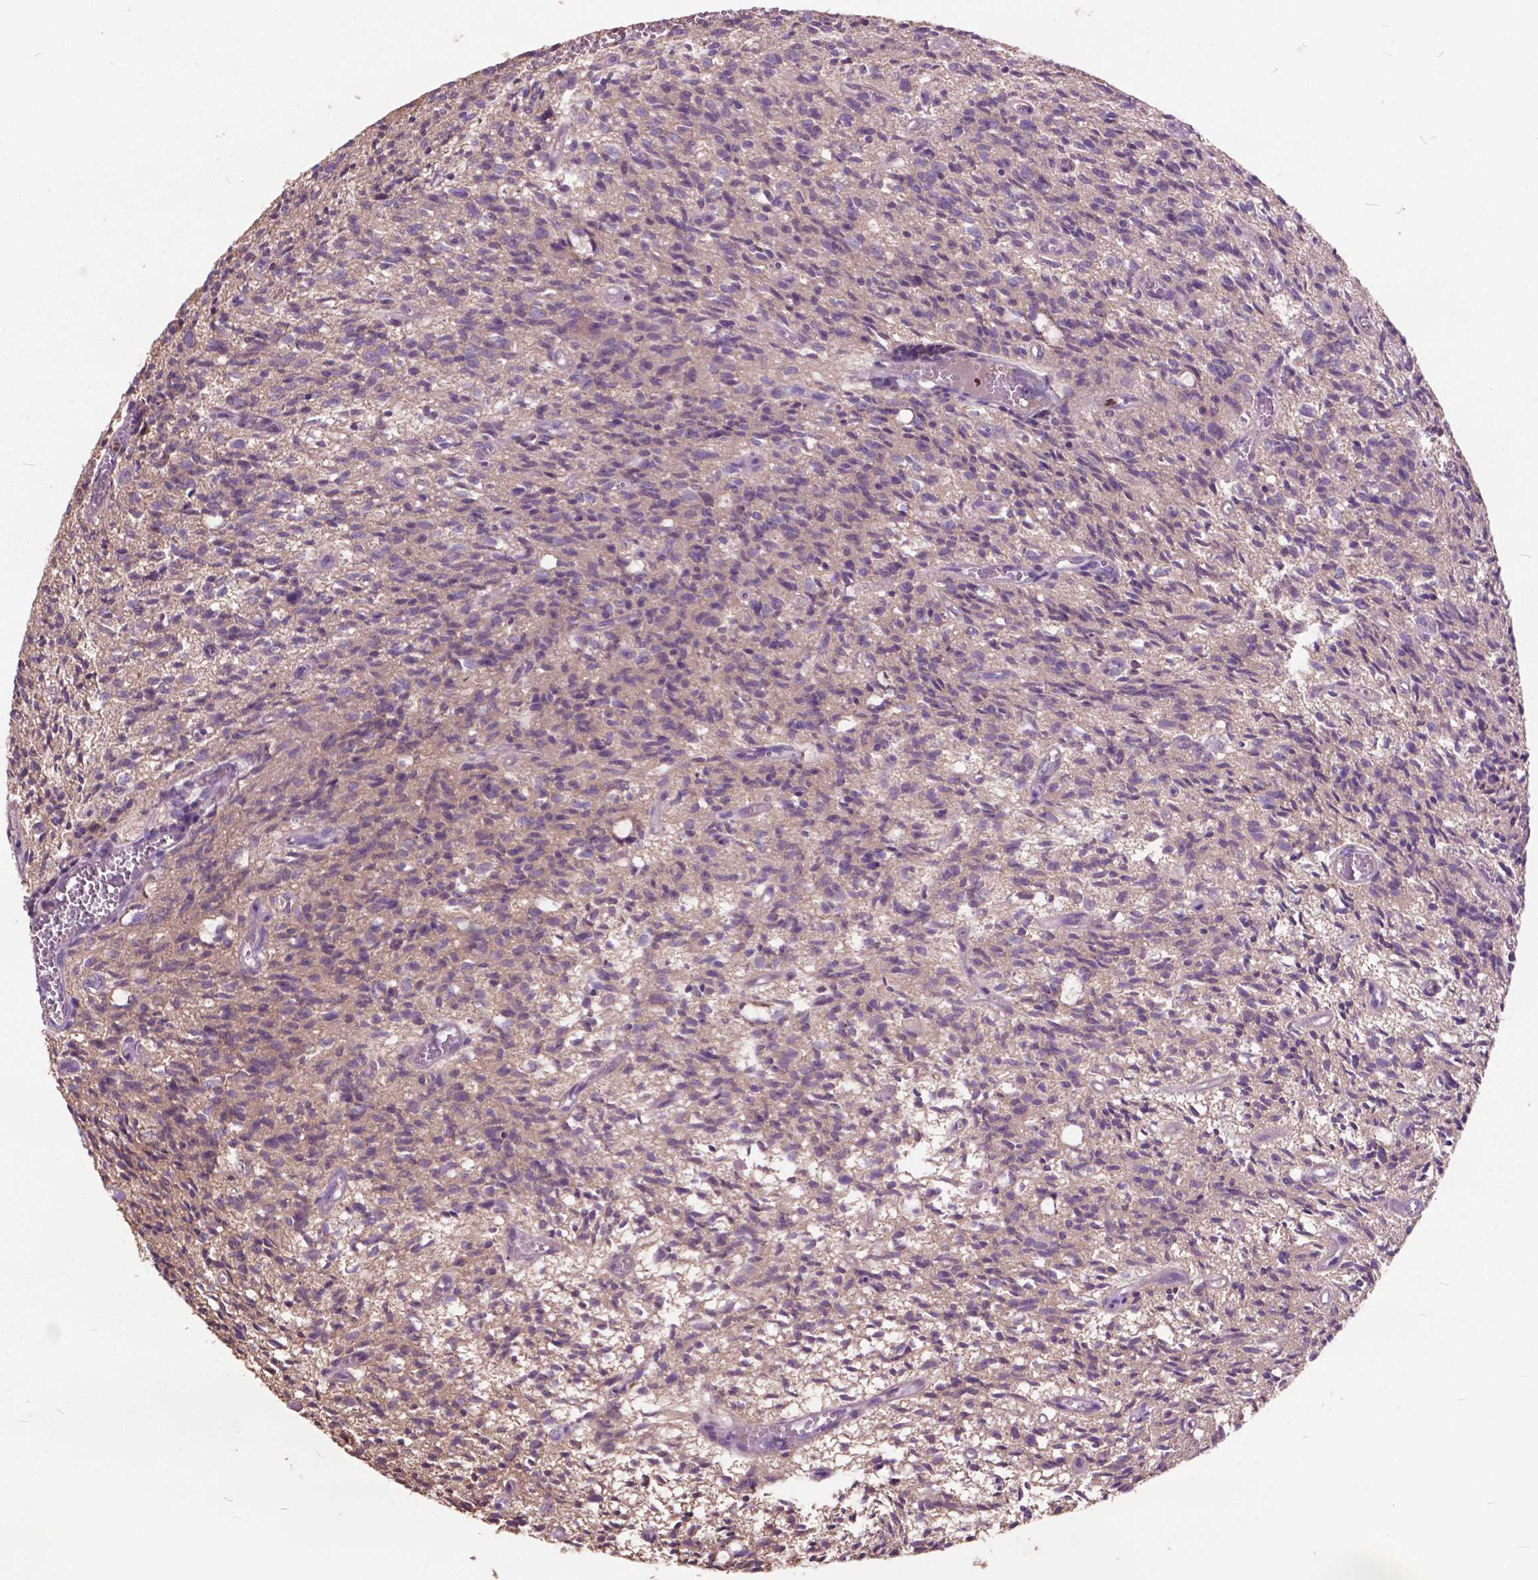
{"staining": {"intensity": "weak", "quantity": ">75%", "location": "cytoplasmic/membranous"}, "tissue": "glioma", "cell_type": "Tumor cells", "image_type": "cancer", "snomed": [{"axis": "morphology", "description": "Glioma, malignant, Low grade"}, {"axis": "topography", "description": "Brain"}], "caption": "There is low levels of weak cytoplasmic/membranous staining in tumor cells of glioma, as demonstrated by immunohistochemical staining (brown color).", "gene": "ARAF", "patient": {"sex": "male", "age": 64}}